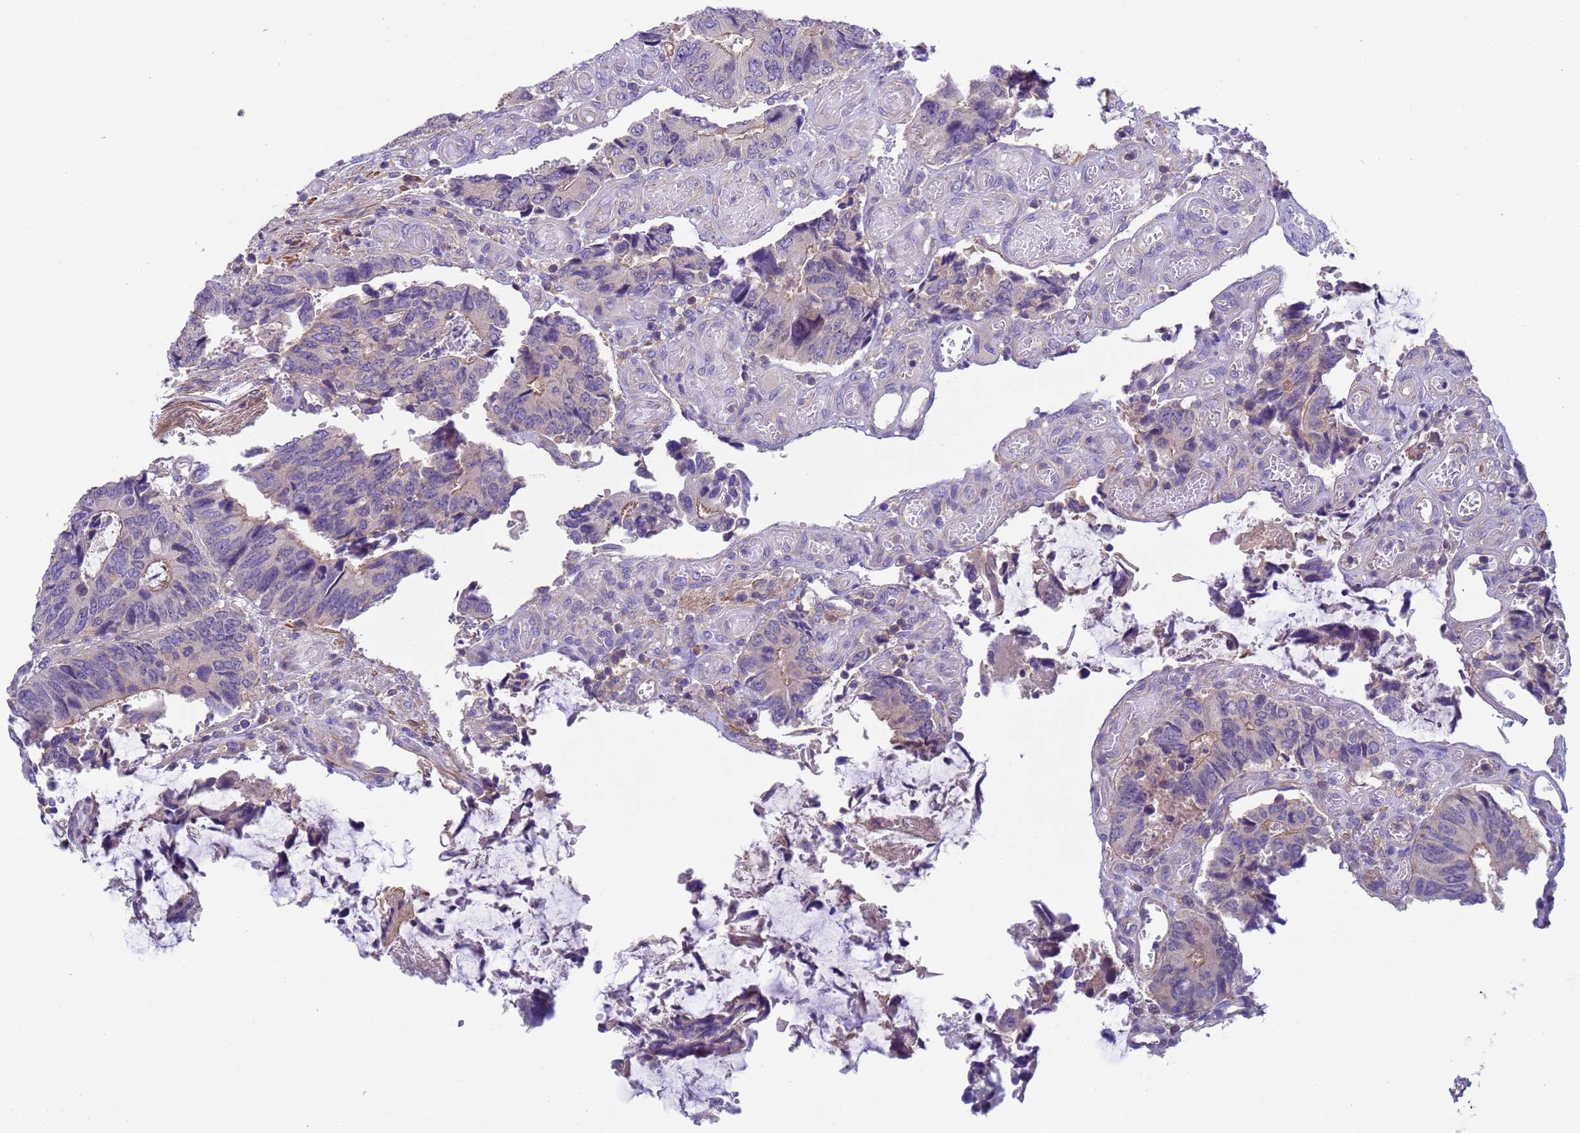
{"staining": {"intensity": "weak", "quantity": "<25%", "location": "cytoplasmic/membranous"}, "tissue": "colorectal cancer", "cell_type": "Tumor cells", "image_type": "cancer", "snomed": [{"axis": "morphology", "description": "Adenocarcinoma, NOS"}, {"axis": "topography", "description": "Colon"}], "caption": "IHC micrograph of colorectal cancer stained for a protein (brown), which shows no expression in tumor cells.", "gene": "KLHL13", "patient": {"sex": "male", "age": 87}}